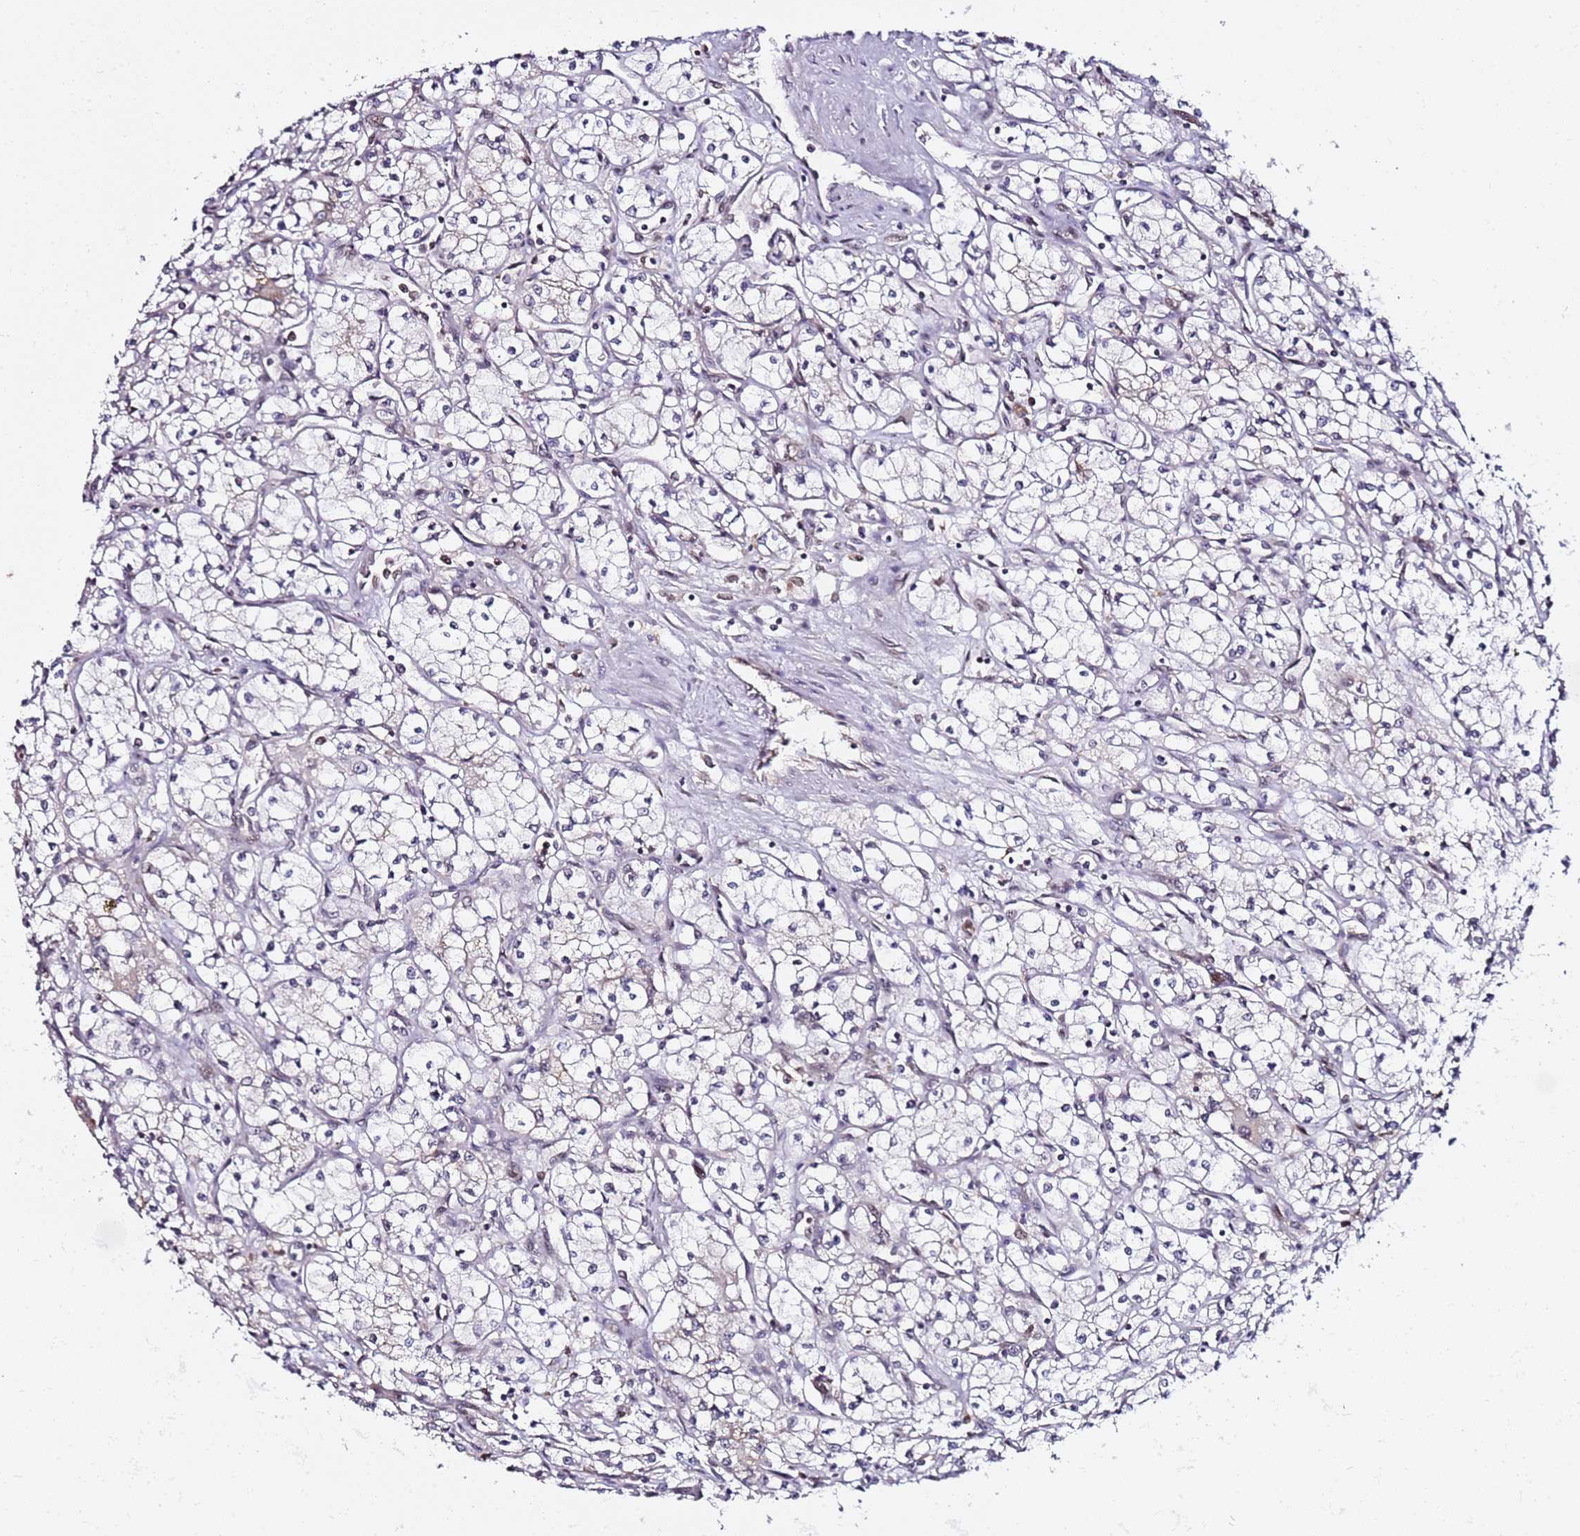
{"staining": {"intensity": "negative", "quantity": "none", "location": "none"}, "tissue": "renal cancer", "cell_type": "Tumor cells", "image_type": "cancer", "snomed": [{"axis": "morphology", "description": "Adenocarcinoma, NOS"}, {"axis": "topography", "description": "Kidney"}], "caption": "High power microscopy histopathology image of an IHC histopathology image of renal cancer, revealing no significant expression in tumor cells.", "gene": "RGS18", "patient": {"sex": "male", "age": 59}}